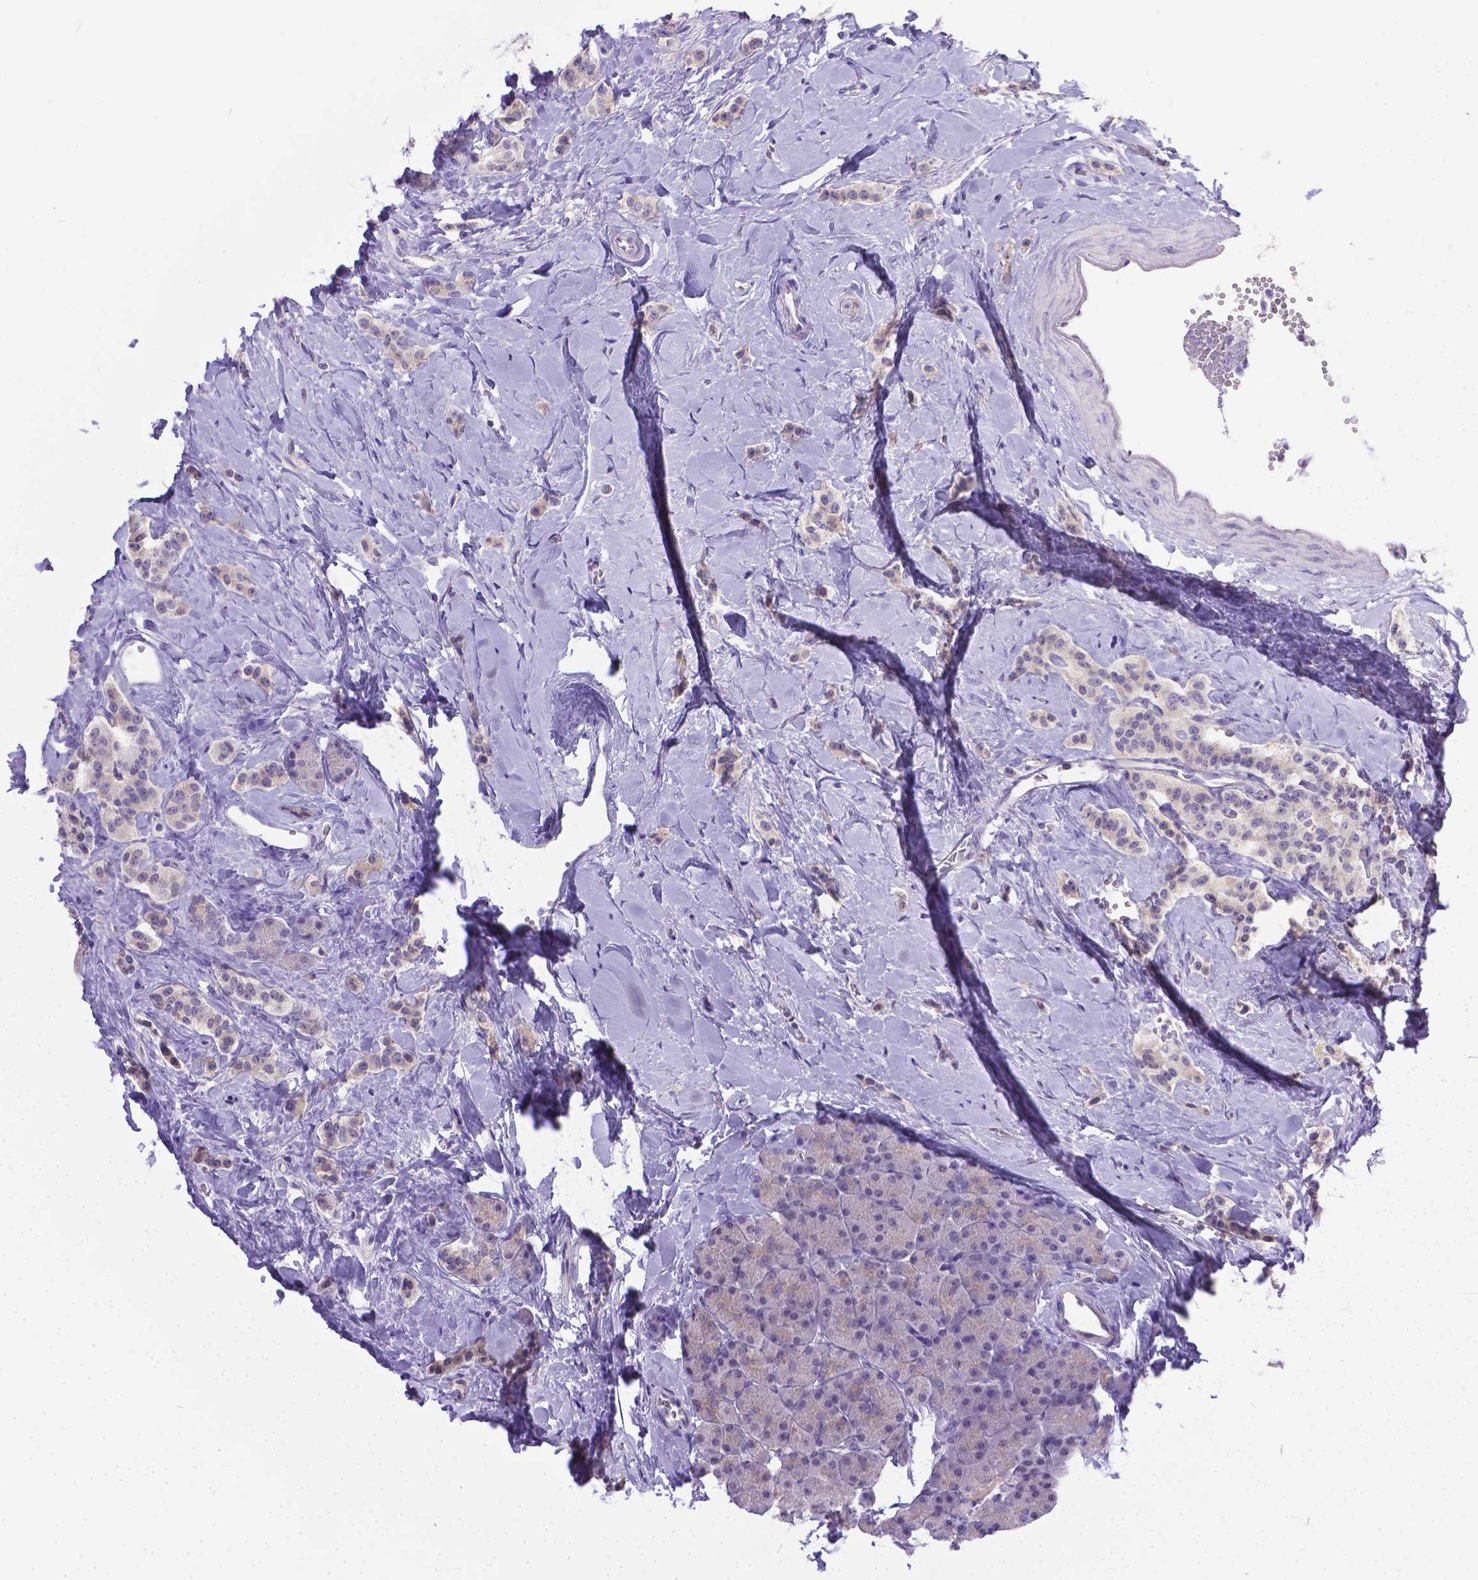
{"staining": {"intensity": "negative", "quantity": "none", "location": "none"}, "tissue": "carcinoid", "cell_type": "Tumor cells", "image_type": "cancer", "snomed": [{"axis": "morphology", "description": "Normal tissue, NOS"}, {"axis": "morphology", "description": "Carcinoid, malignant, NOS"}, {"axis": "topography", "description": "Pancreas"}], "caption": "Immunohistochemistry photomicrograph of neoplastic tissue: human malignant carcinoid stained with DAB (3,3'-diaminobenzidine) demonstrates no significant protein staining in tumor cells.", "gene": "TTLL6", "patient": {"sex": "male", "age": 36}}